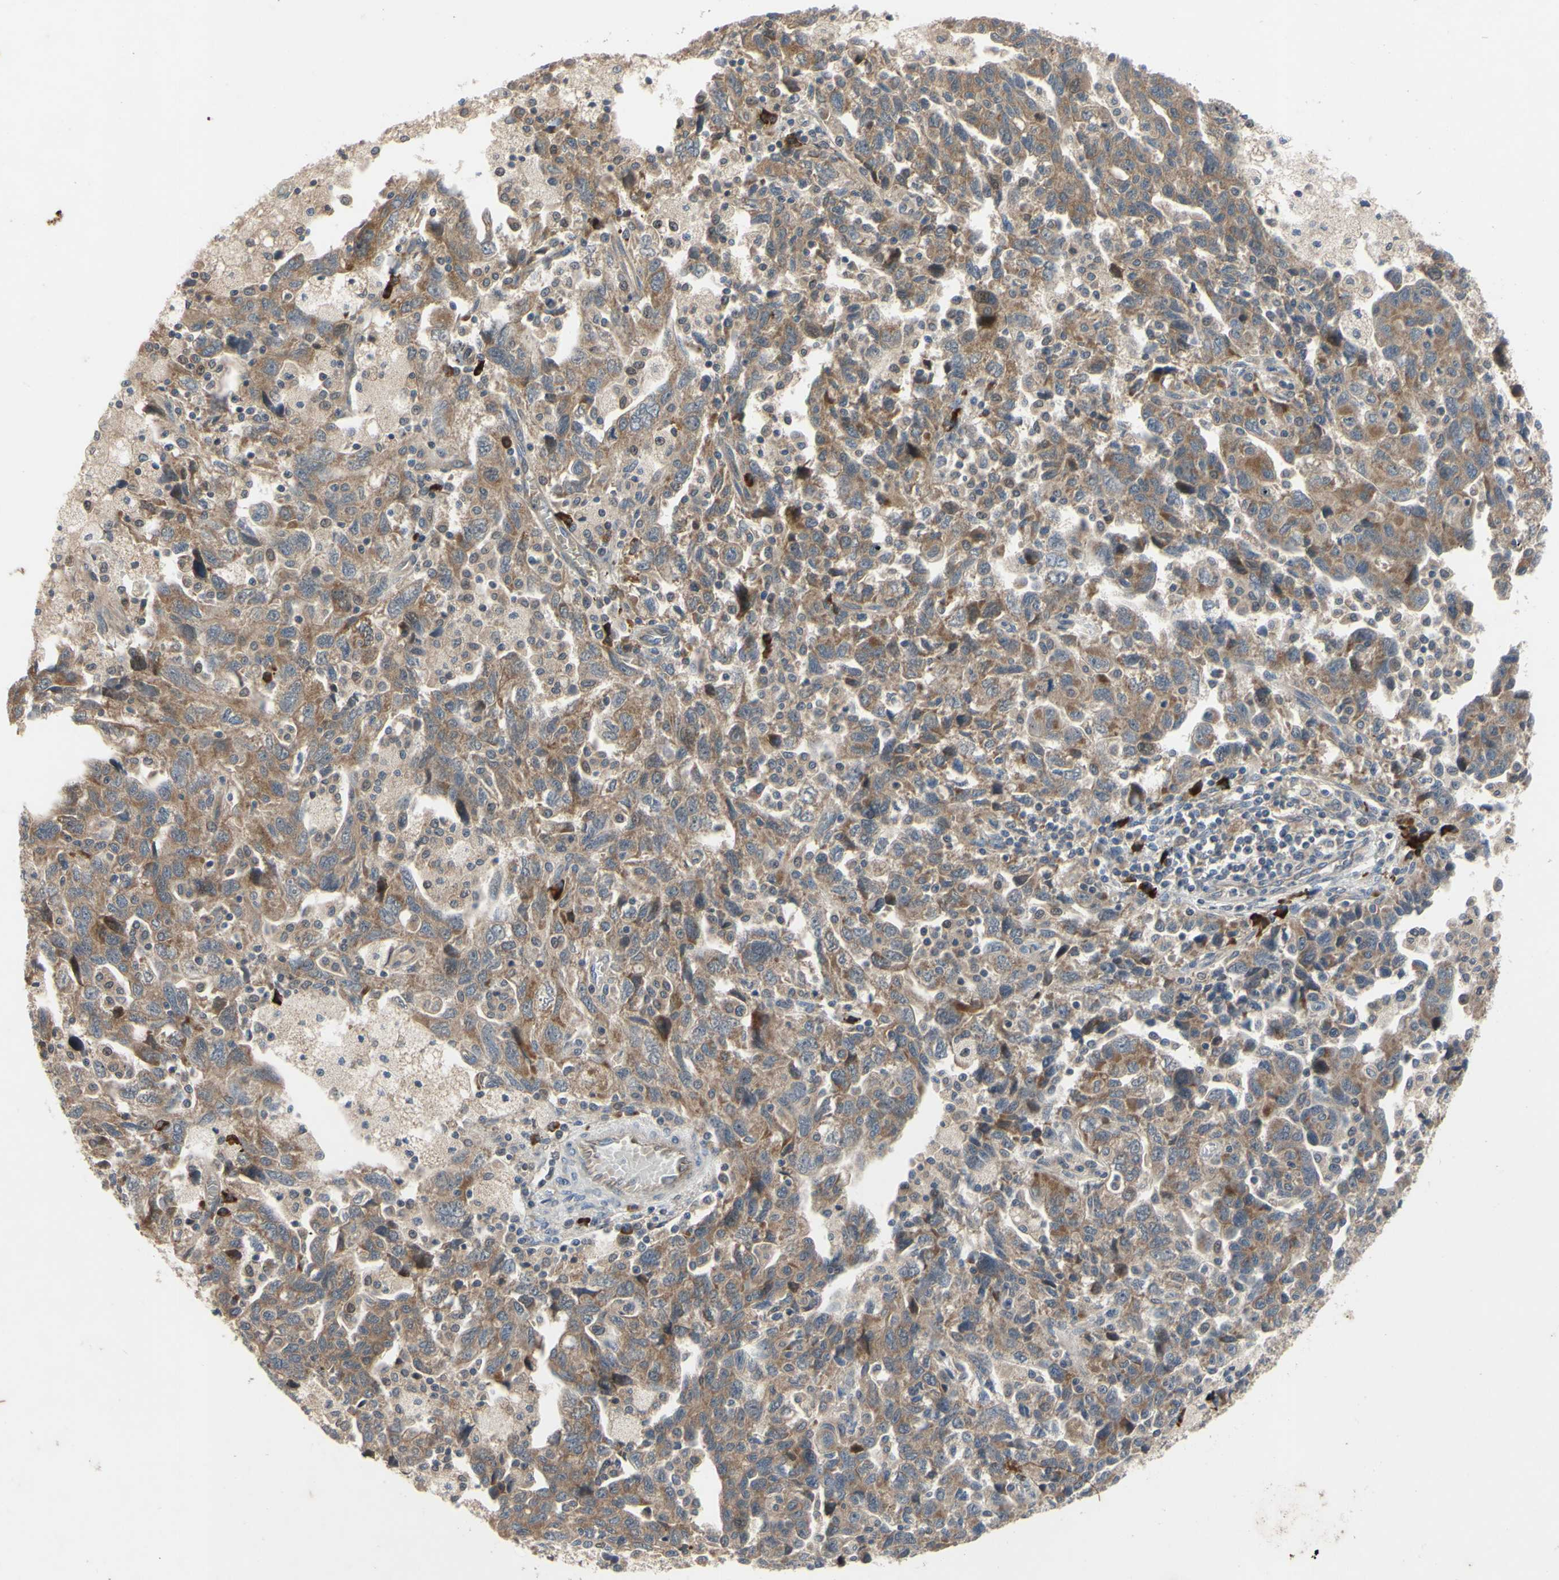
{"staining": {"intensity": "moderate", "quantity": ">75%", "location": "cytoplasmic/membranous"}, "tissue": "ovarian cancer", "cell_type": "Tumor cells", "image_type": "cancer", "snomed": [{"axis": "morphology", "description": "Carcinoma, NOS"}, {"axis": "morphology", "description": "Cystadenocarcinoma, serous, NOS"}, {"axis": "topography", "description": "Ovary"}], "caption": "IHC histopathology image of neoplastic tissue: human ovarian carcinoma stained using immunohistochemistry (IHC) shows medium levels of moderate protein expression localized specifically in the cytoplasmic/membranous of tumor cells, appearing as a cytoplasmic/membranous brown color.", "gene": "XIAP", "patient": {"sex": "female", "age": 69}}